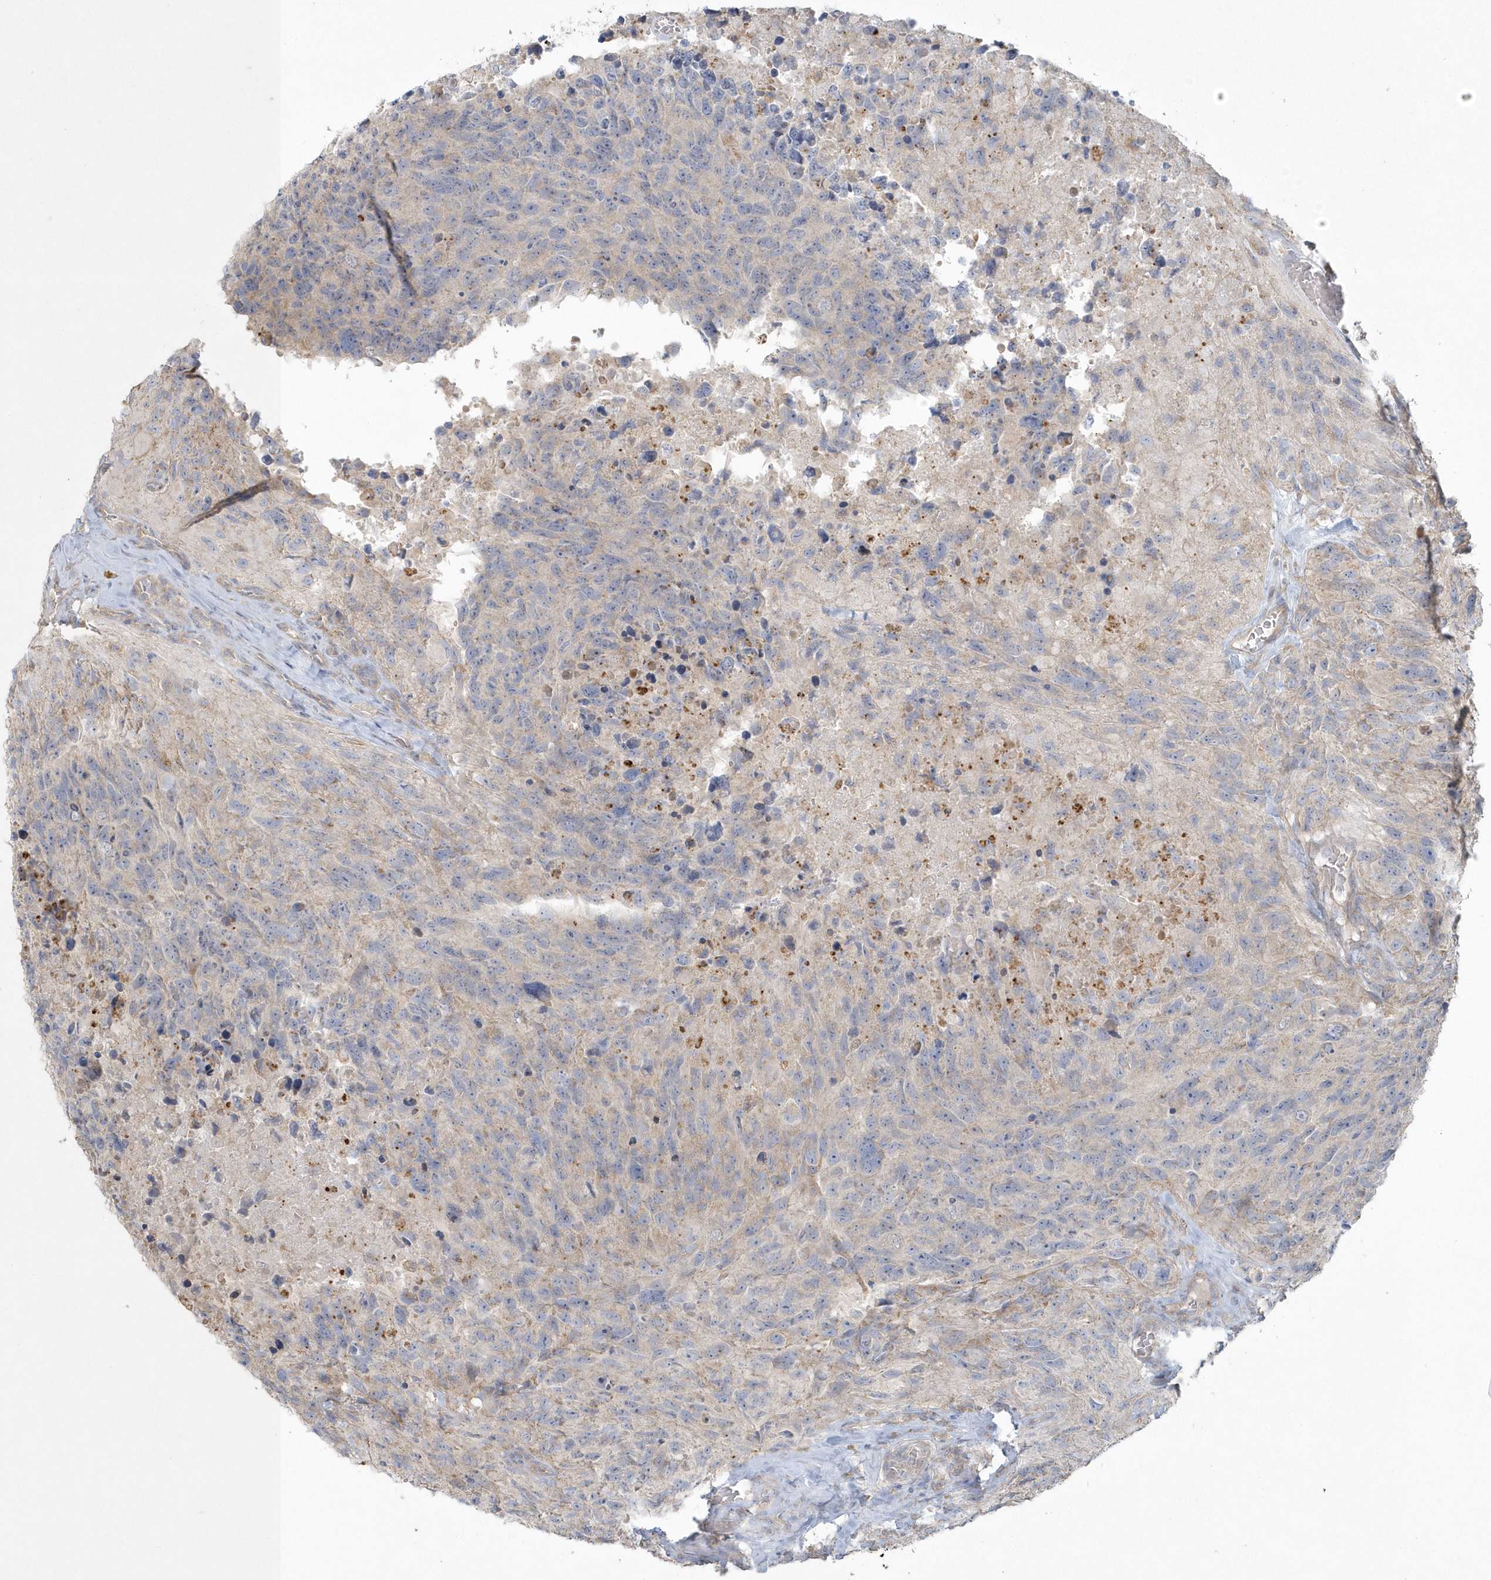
{"staining": {"intensity": "negative", "quantity": "none", "location": "none"}, "tissue": "glioma", "cell_type": "Tumor cells", "image_type": "cancer", "snomed": [{"axis": "morphology", "description": "Glioma, malignant, High grade"}, {"axis": "topography", "description": "Brain"}], "caption": "Human glioma stained for a protein using IHC displays no staining in tumor cells.", "gene": "BLTP3A", "patient": {"sex": "male", "age": 69}}